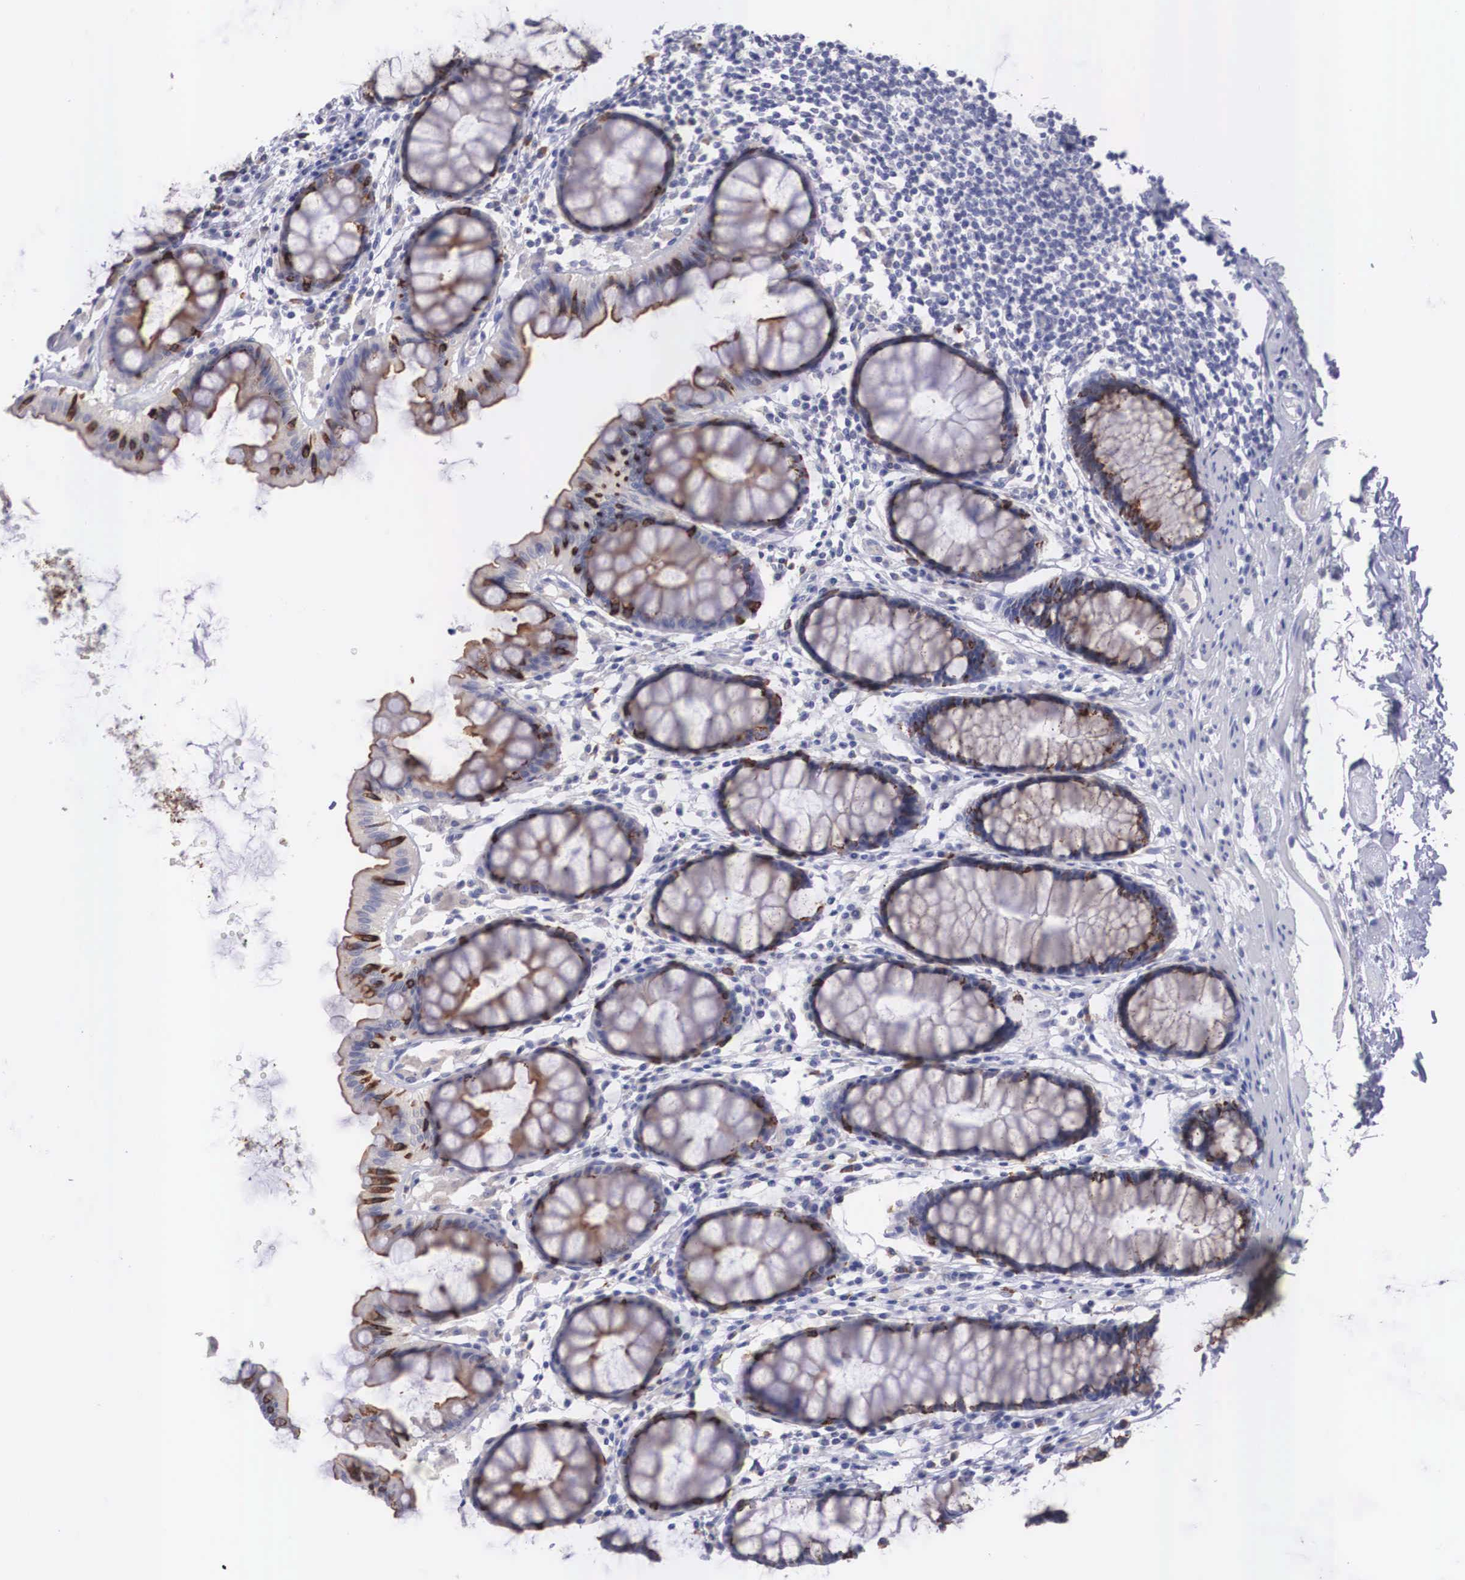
{"staining": {"intensity": "strong", "quantity": "25%-75%", "location": "cytoplasmic/membranous,nuclear"}, "tissue": "rectum", "cell_type": "Glandular cells", "image_type": "normal", "snomed": [{"axis": "morphology", "description": "Normal tissue, NOS"}, {"axis": "topography", "description": "Rectum"}], "caption": "Immunohistochemical staining of benign human rectum reveals high levels of strong cytoplasmic/membranous,nuclear expression in about 25%-75% of glandular cells.", "gene": "REPS2", "patient": {"sex": "male", "age": 77}}